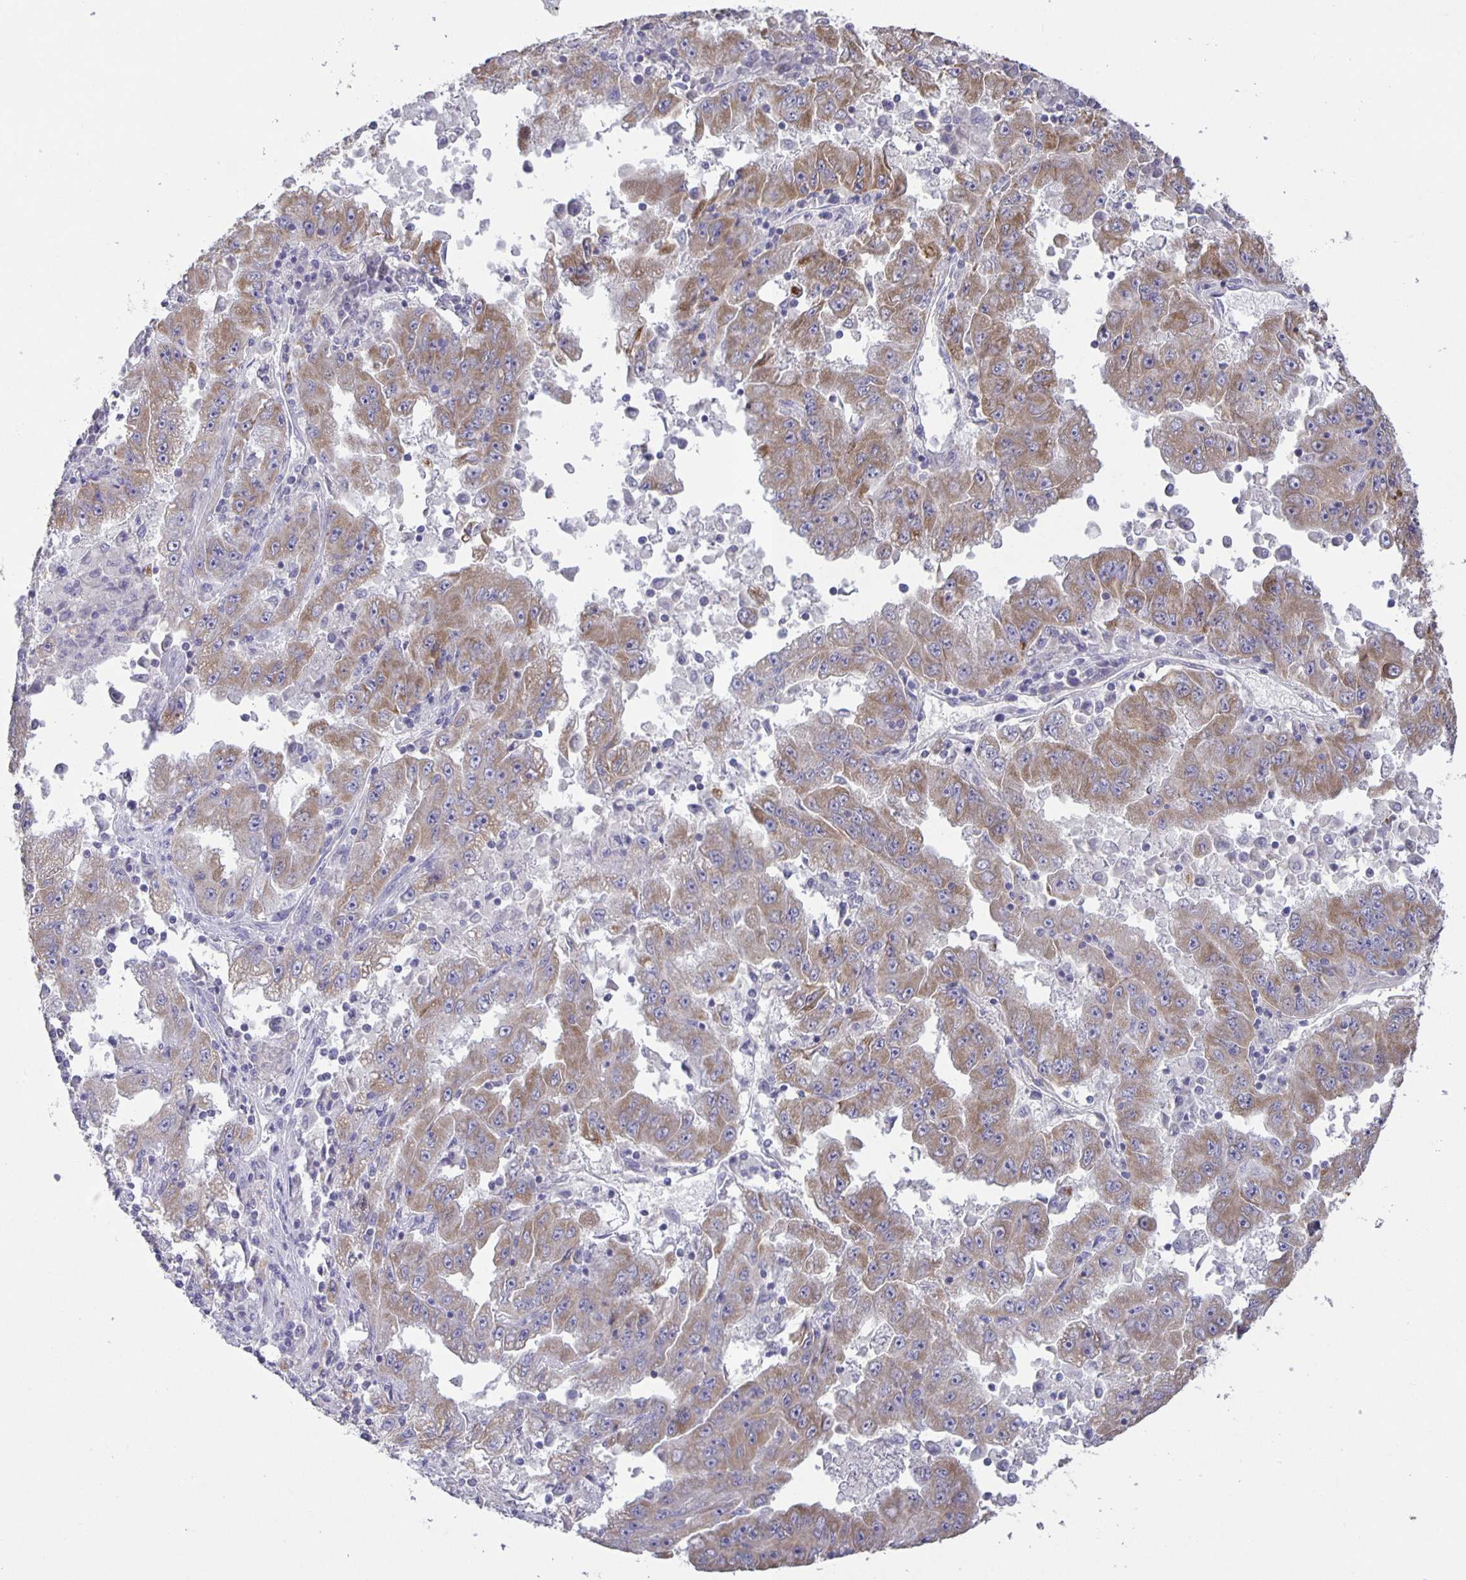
{"staining": {"intensity": "moderate", "quantity": ">75%", "location": "cytoplasmic/membranous"}, "tissue": "lung cancer", "cell_type": "Tumor cells", "image_type": "cancer", "snomed": [{"axis": "morphology", "description": "Adenocarcinoma, NOS"}, {"axis": "morphology", "description": "Adenocarcinoma primary or metastatic"}, {"axis": "topography", "description": "Lung"}], "caption": "Moderate cytoplasmic/membranous expression is present in approximately >75% of tumor cells in lung cancer (adenocarcinoma). The protein is shown in brown color, while the nuclei are stained blue.", "gene": "SRCIN1", "patient": {"sex": "male", "age": 74}}